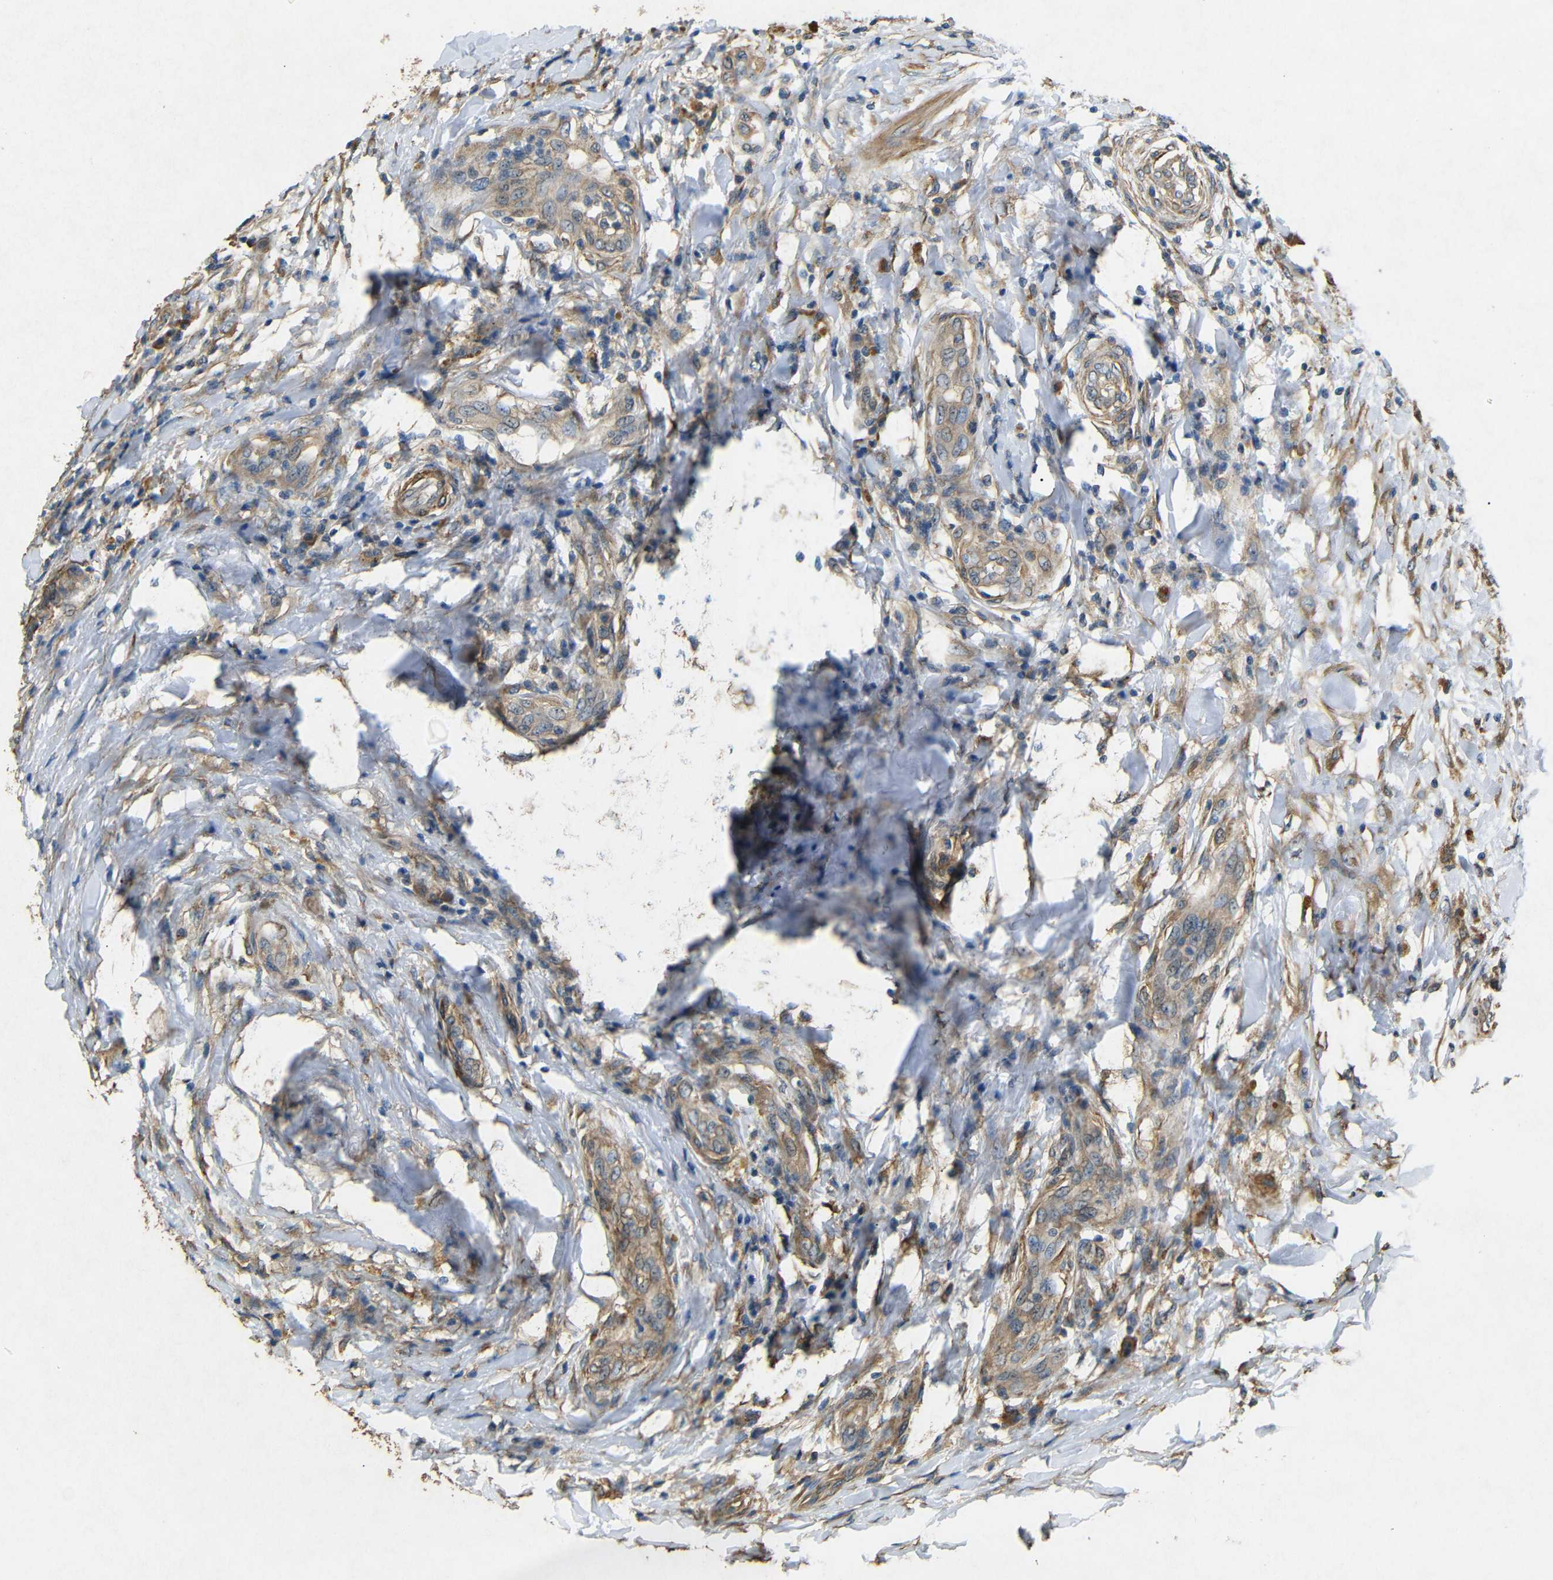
{"staining": {"intensity": "moderate", "quantity": ">75%", "location": "cytoplasmic/membranous"}, "tissue": "testis cancer", "cell_type": "Tumor cells", "image_type": "cancer", "snomed": [{"axis": "morphology", "description": "Seminoma, NOS"}, {"axis": "topography", "description": "Testis"}], "caption": "Immunohistochemical staining of human testis cancer shows medium levels of moderate cytoplasmic/membranous protein staining in approximately >75% of tumor cells.", "gene": "BNIP3", "patient": {"sex": "male", "age": 59}}